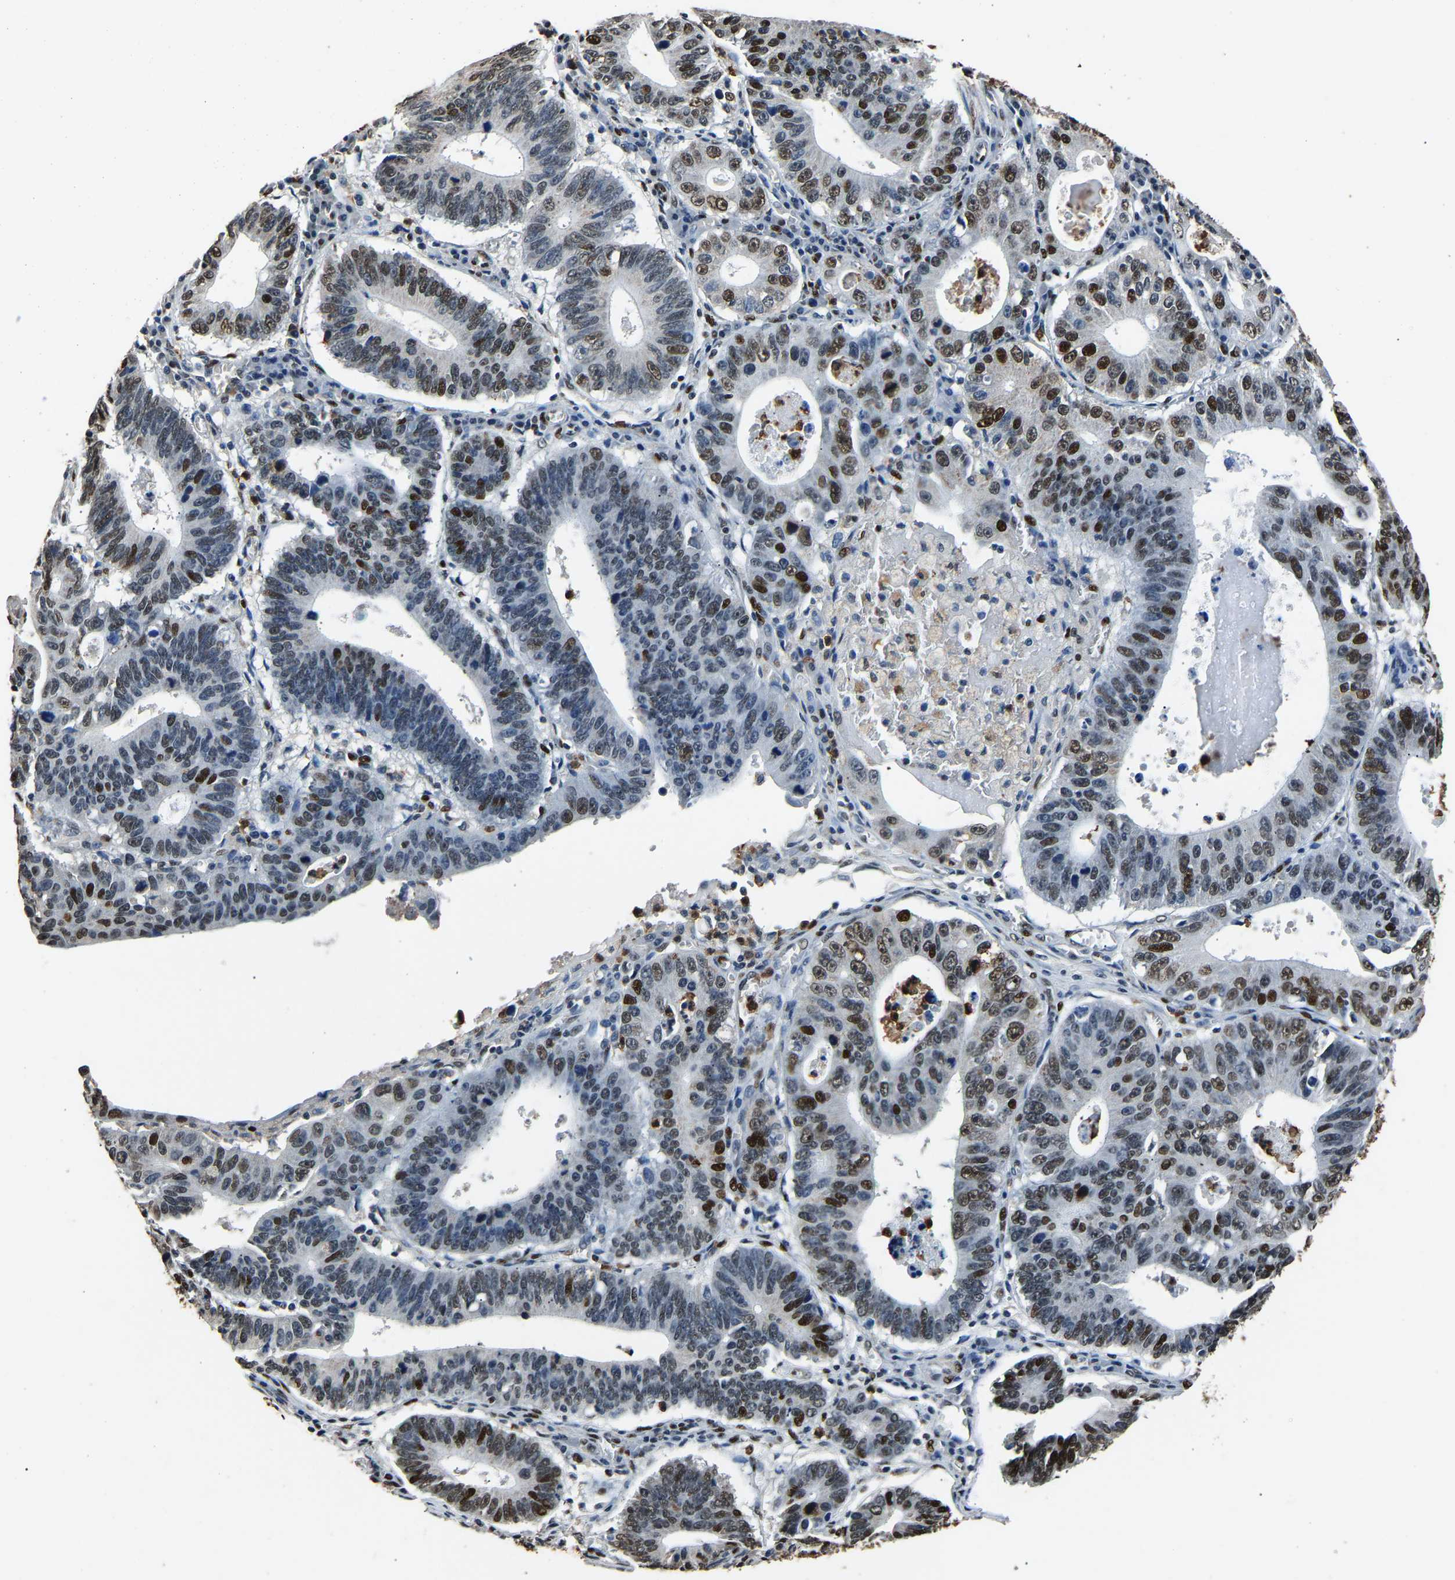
{"staining": {"intensity": "moderate", "quantity": "25%-75%", "location": "nuclear"}, "tissue": "stomach cancer", "cell_type": "Tumor cells", "image_type": "cancer", "snomed": [{"axis": "morphology", "description": "Adenocarcinoma, NOS"}, {"axis": "topography", "description": "Stomach"}], "caption": "Tumor cells display medium levels of moderate nuclear staining in about 25%-75% of cells in adenocarcinoma (stomach).", "gene": "SAFB", "patient": {"sex": "male", "age": 59}}